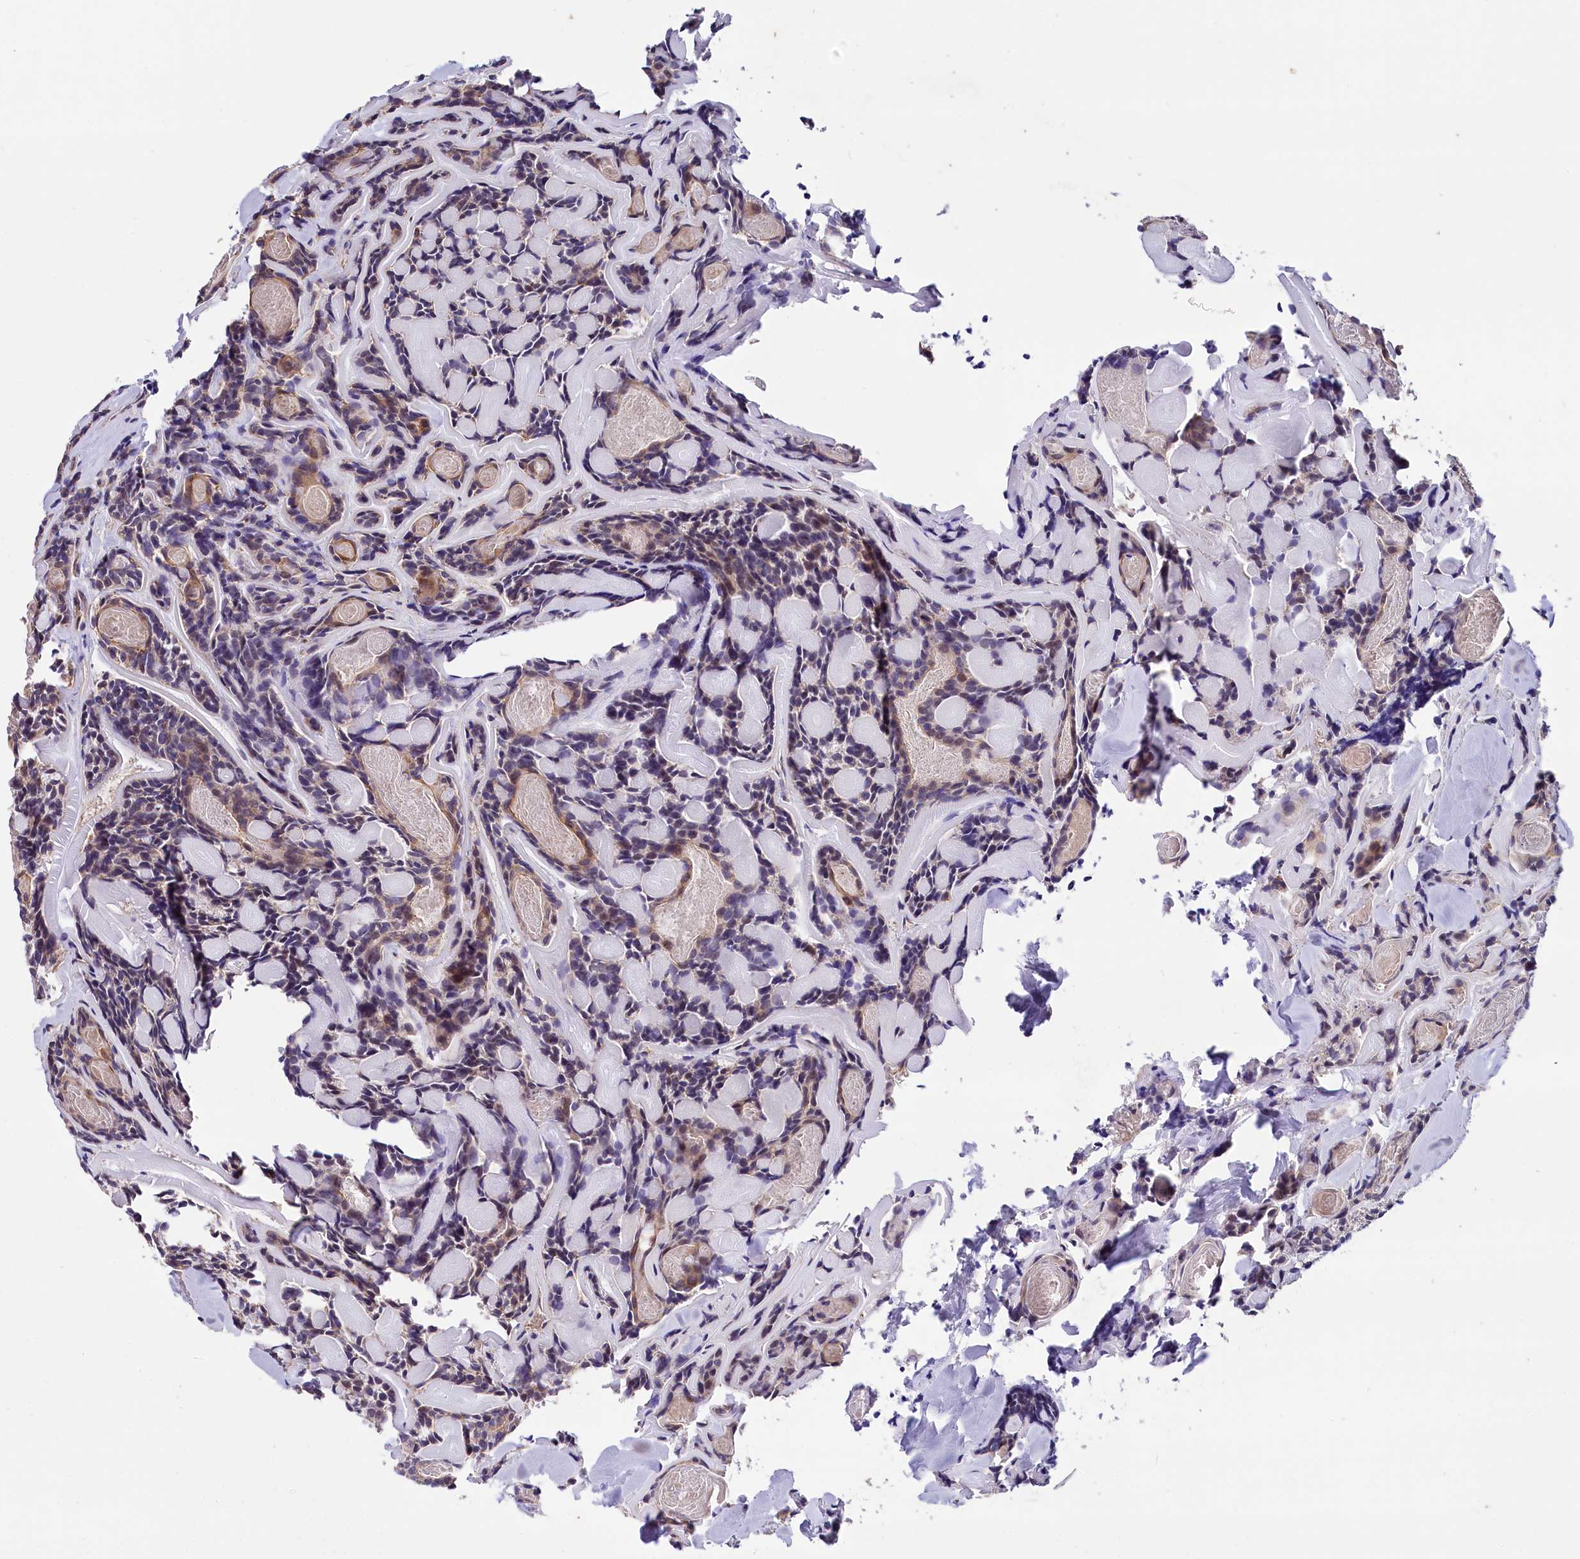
{"staining": {"intensity": "weak", "quantity": "<25%", "location": "cytoplasmic/membranous,nuclear"}, "tissue": "head and neck cancer", "cell_type": "Tumor cells", "image_type": "cancer", "snomed": [{"axis": "morphology", "description": "Adenocarcinoma, NOS"}, {"axis": "topography", "description": "Salivary gland"}, {"axis": "topography", "description": "Head-Neck"}], "caption": "High magnification brightfield microscopy of head and neck adenocarcinoma stained with DAB (brown) and counterstained with hematoxylin (blue): tumor cells show no significant staining. Nuclei are stained in blue.", "gene": "RPUSD3", "patient": {"sex": "female", "age": 63}}